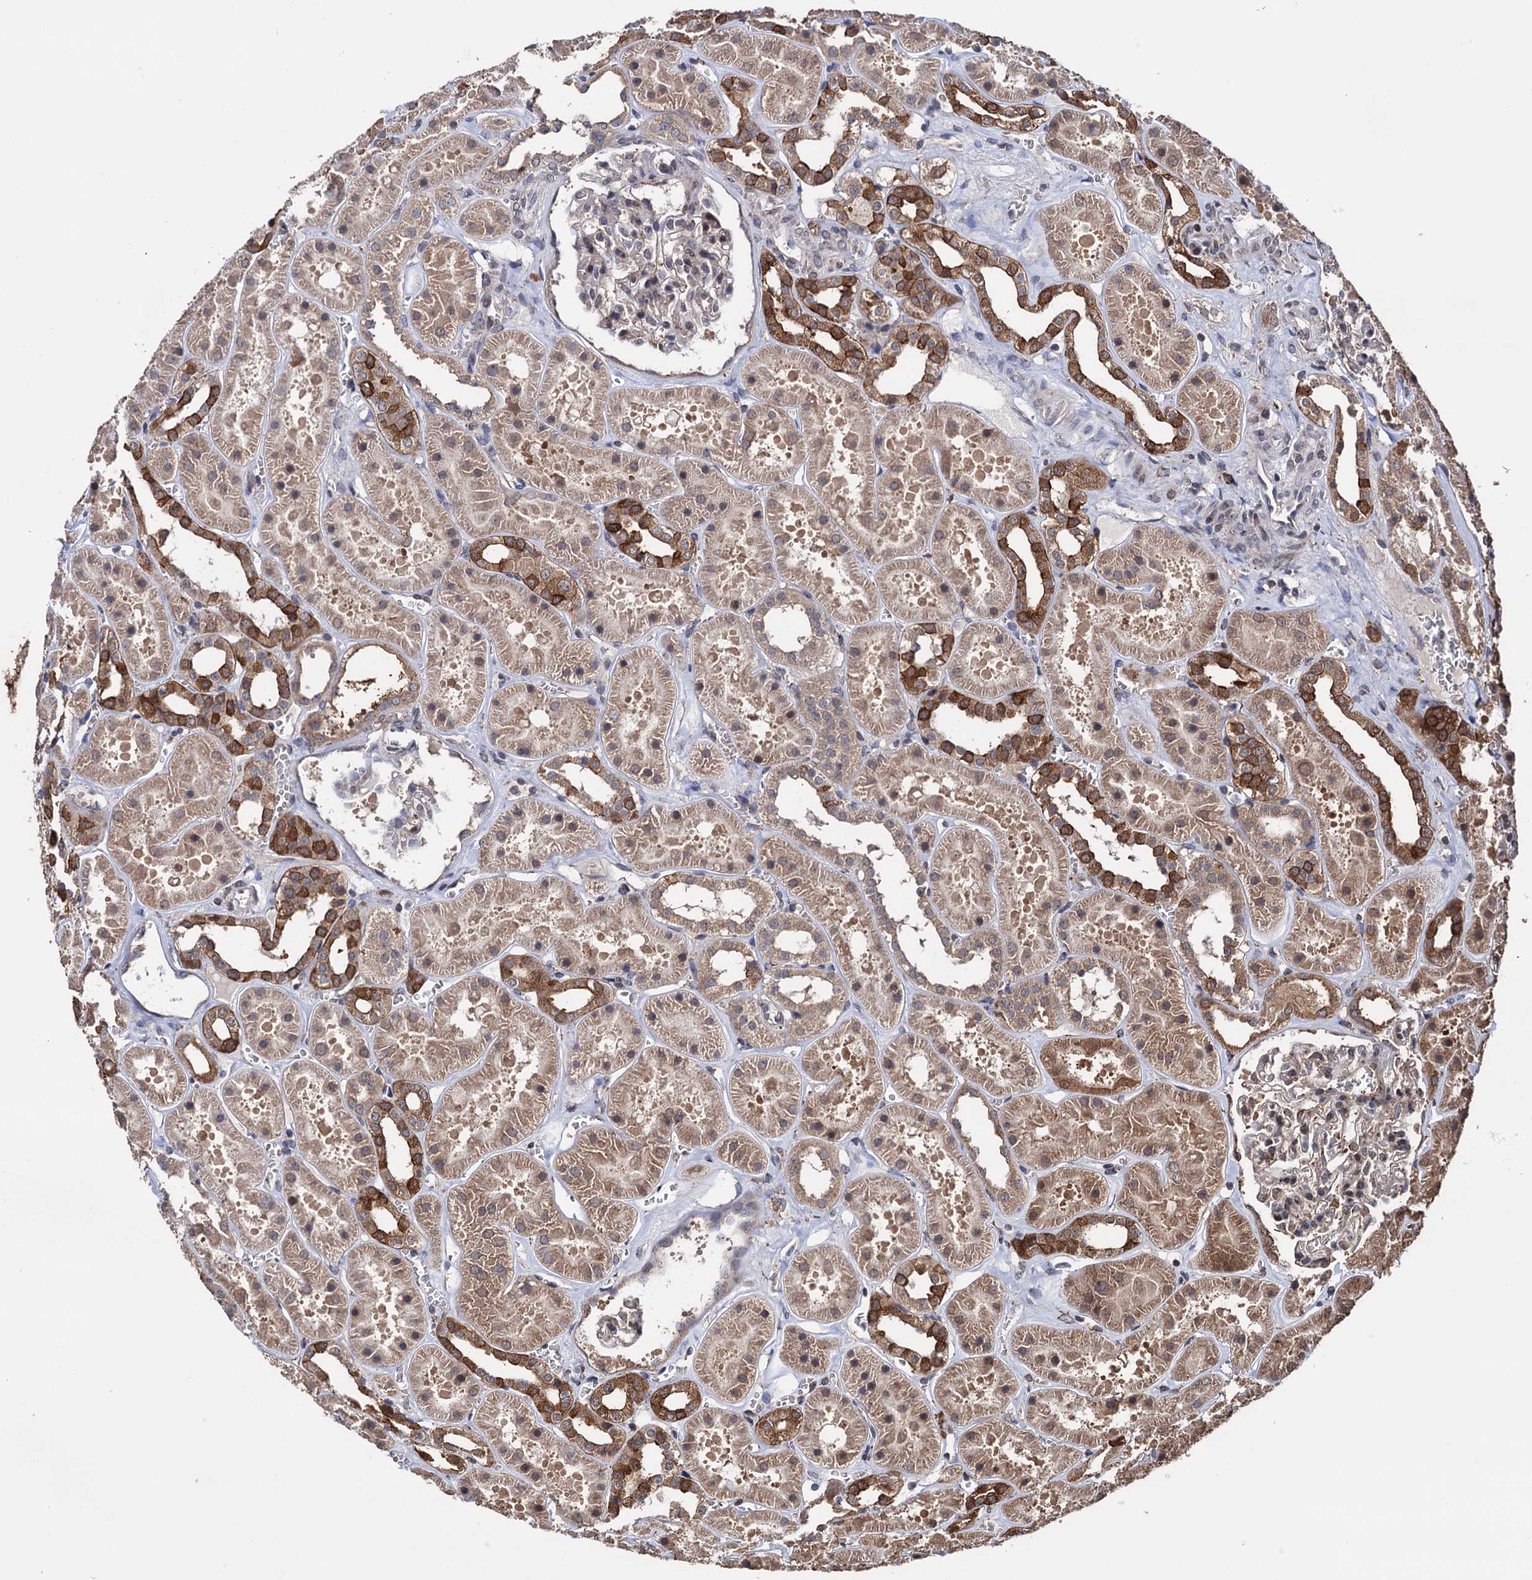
{"staining": {"intensity": "weak", "quantity": "25%-75%", "location": "cytoplasmic/membranous"}, "tissue": "kidney", "cell_type": "Cells in glomeruli", "image_type": "normal", "snomed": [{"axis": "morphology", "description": "Normal tissue, NOS"}, {"axis": "topography", "description": "Kidney"}], "caption": "Protein staining shows weak cytoplasmic/membranous positivity in approximately 25%-75% of cells in glomeruli in benign kidney. (IHC, brightfield microscopy, high magnification).", "gene": "TBC1D12", "patient": {"sex": "female", "age": 41}}